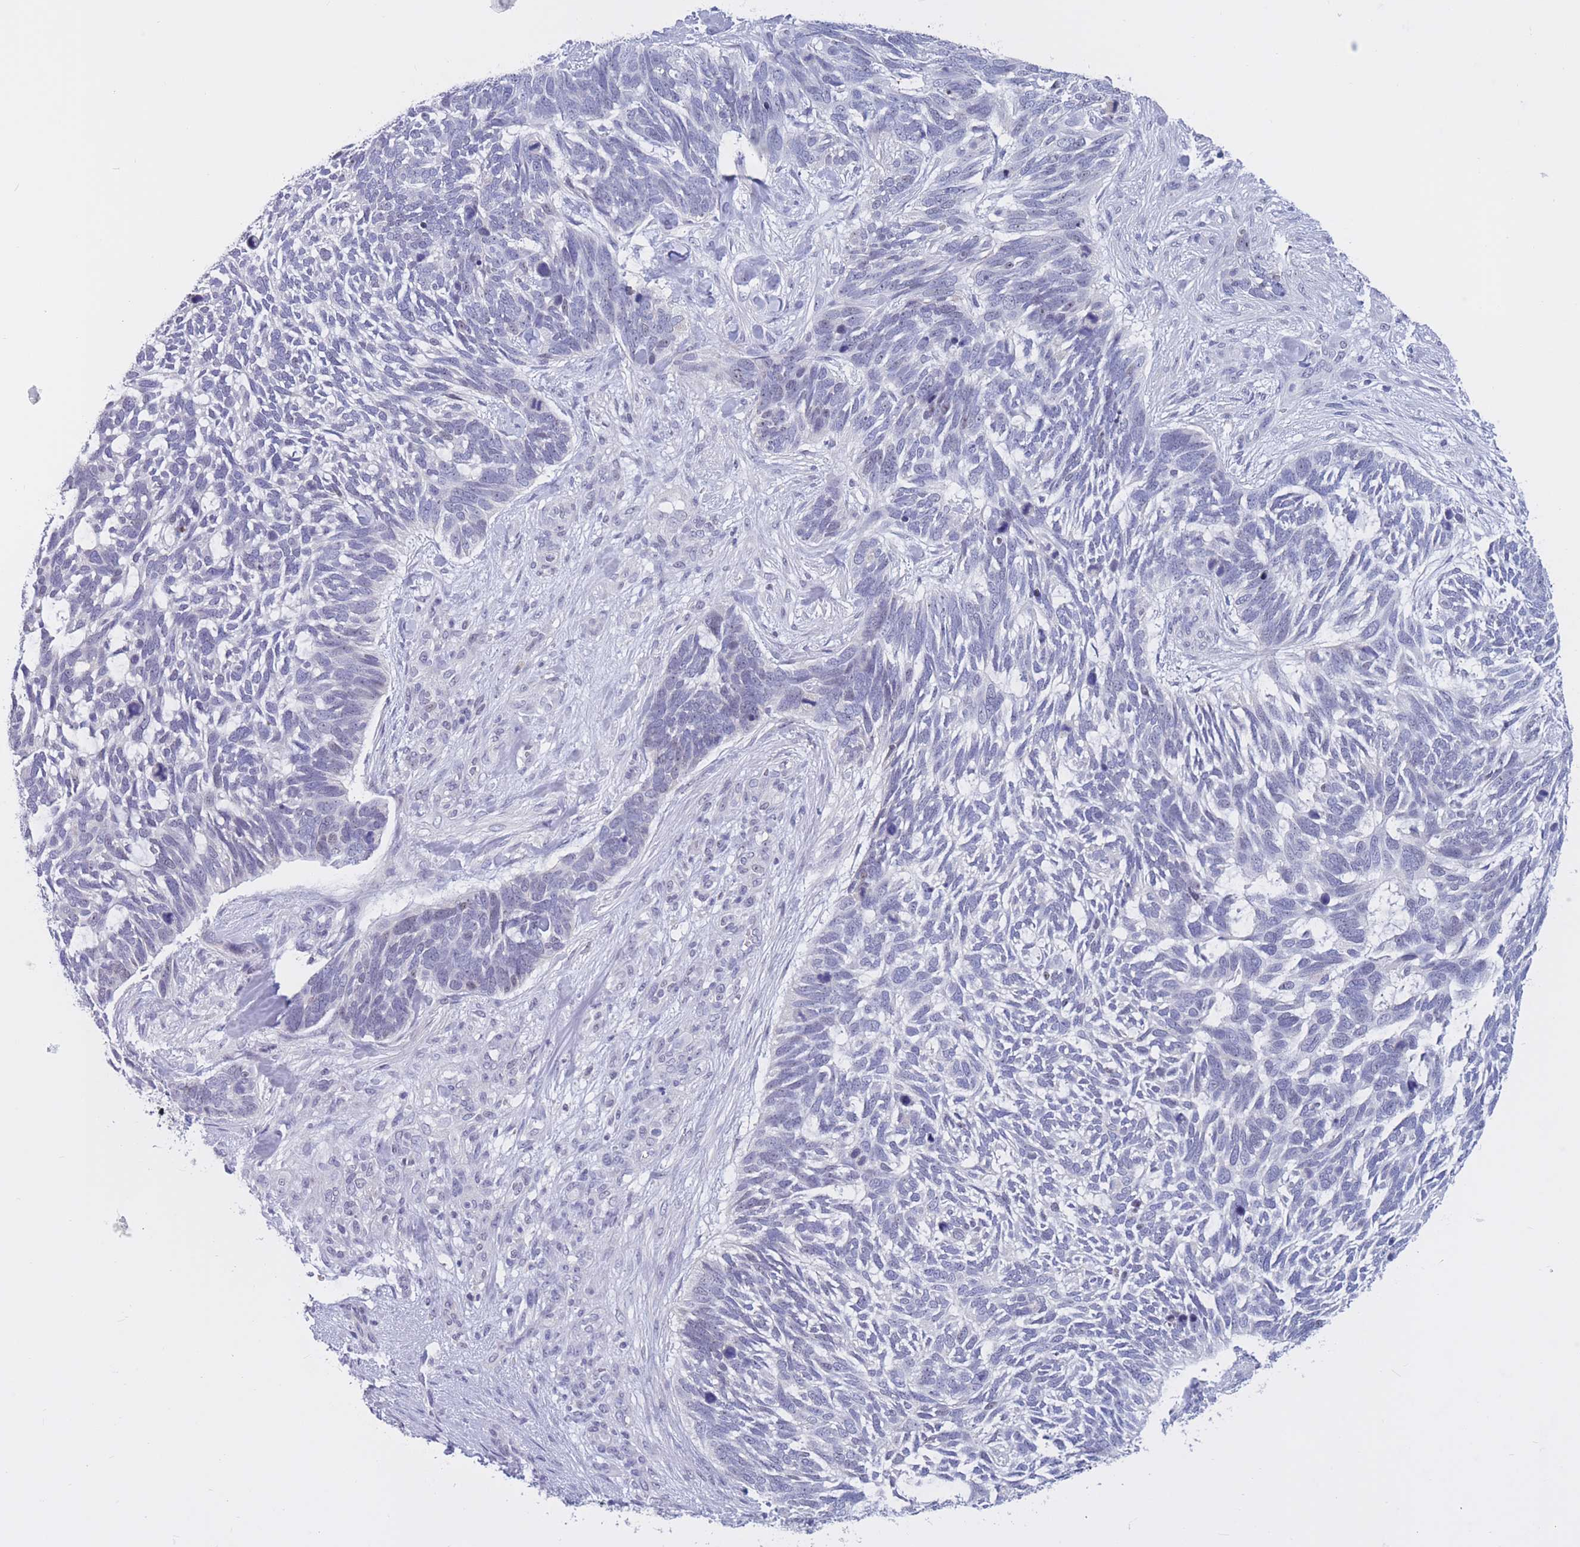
{"staining": {"intensity": "negative", "quantity": "none", "location": "none"}, "tissue": "skin cancer", "cell_type": "Tumor cells", "image_type": "cancer", "snomed": [{"axis": "morphology", "description": "Basal cell carcinoma"}, {"axis": "topography", "description": "Skin"}], "caption": "Basal cell carcinoma (skin) was stained to show a protein in brown. There is no significant expression in tumor cells.", "gene": "BOP1", "patient": {"sex": "male", "age": 88}}